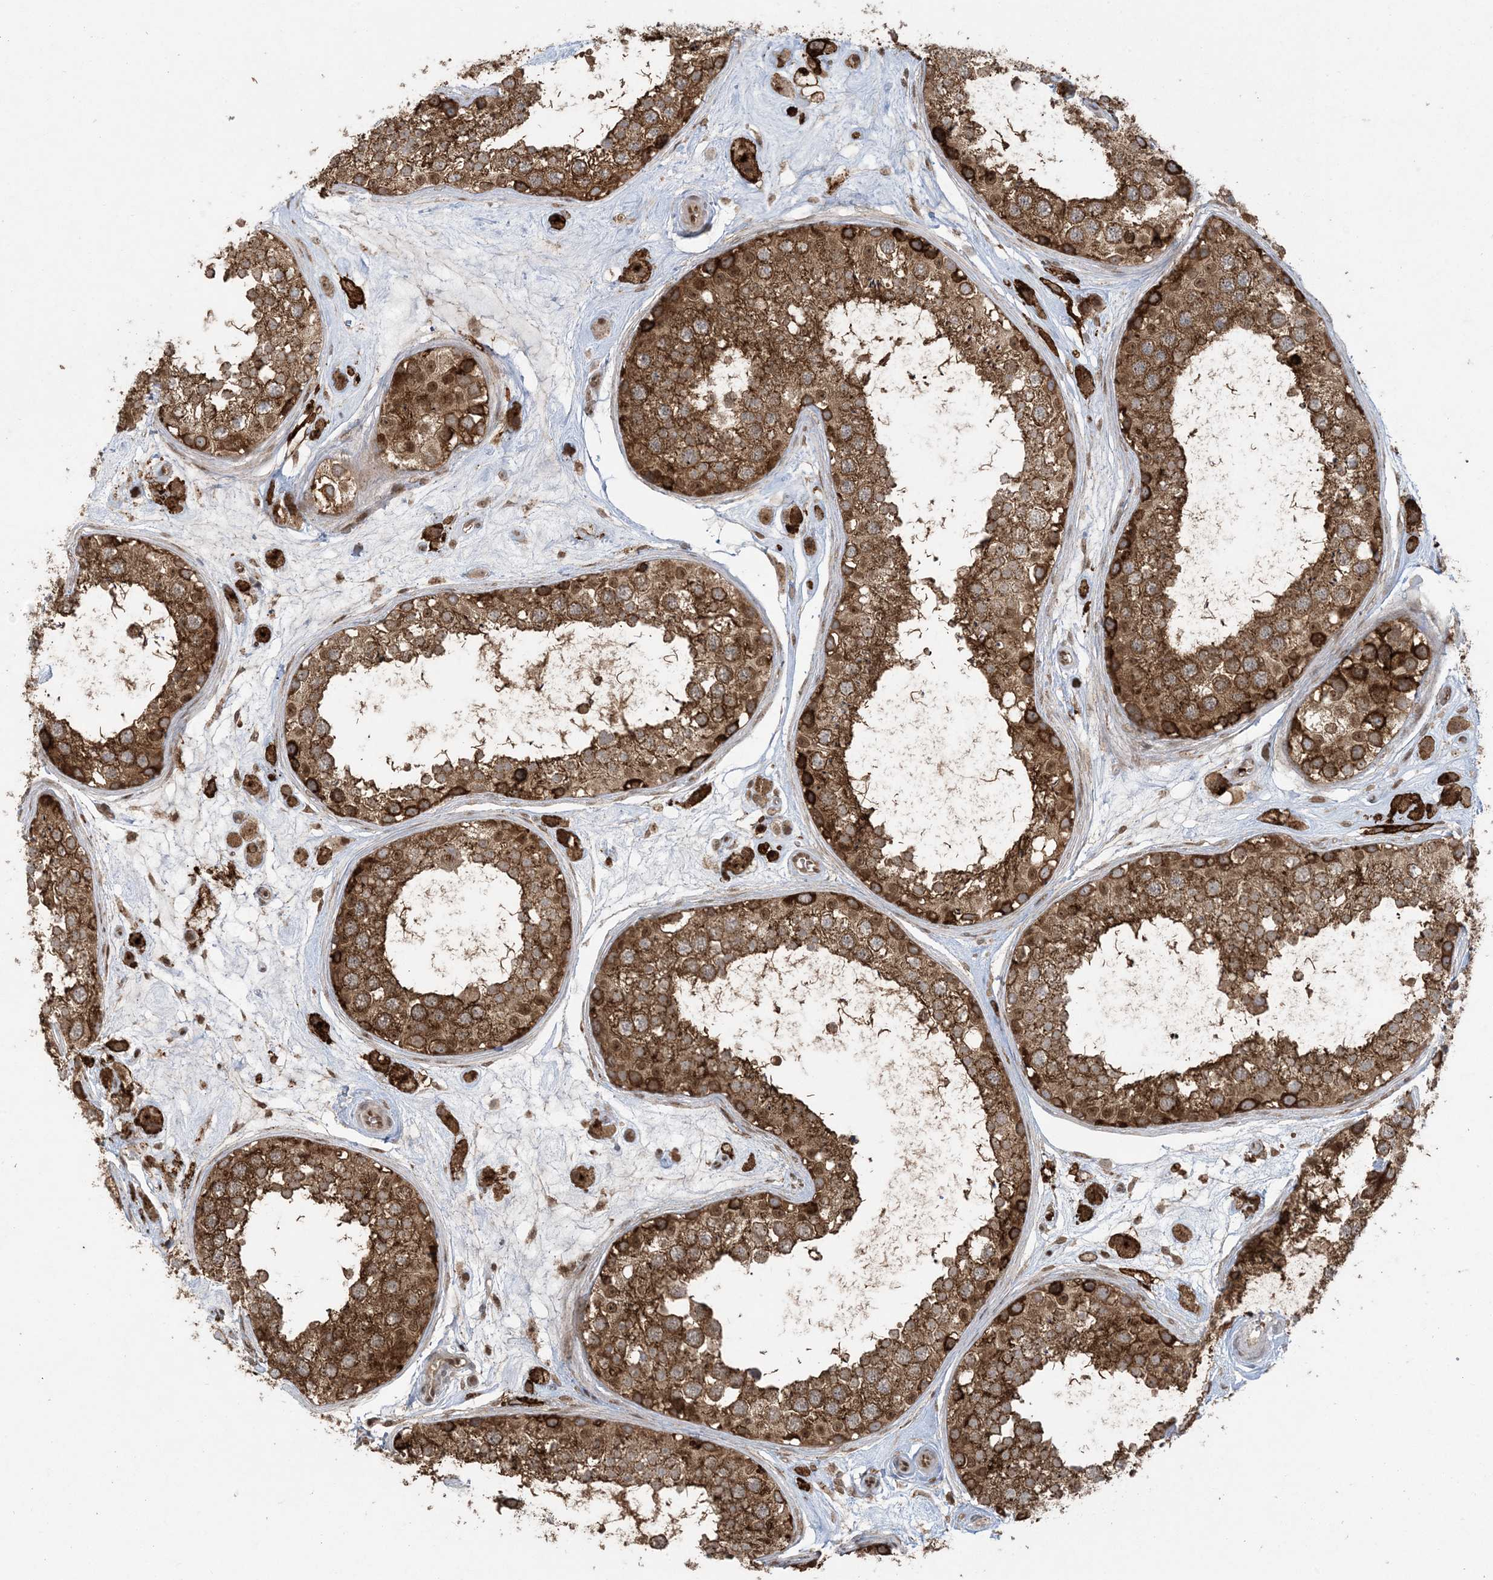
{"staining": {"intensity": "strong", "quantity": ">75%", "location": "cytoplasmic/membranous"}, "tissue": "testis", "cell_type": "Cells in seminiferous ducts", "image_type": "normal", "snomed": [{"axis": "morphology", "description": "Normal tissue, NOS"}, {"axis": "topography", "description": "Testis"}], "caption": "Immunohistochemical staining of benign human testis shows high levels of strong cytoplasmic/membranous staining in about >75% of cells in seminiferous ducts.", "gene": "ABCF3", "patient": {"sex": "male", "age": 25}}